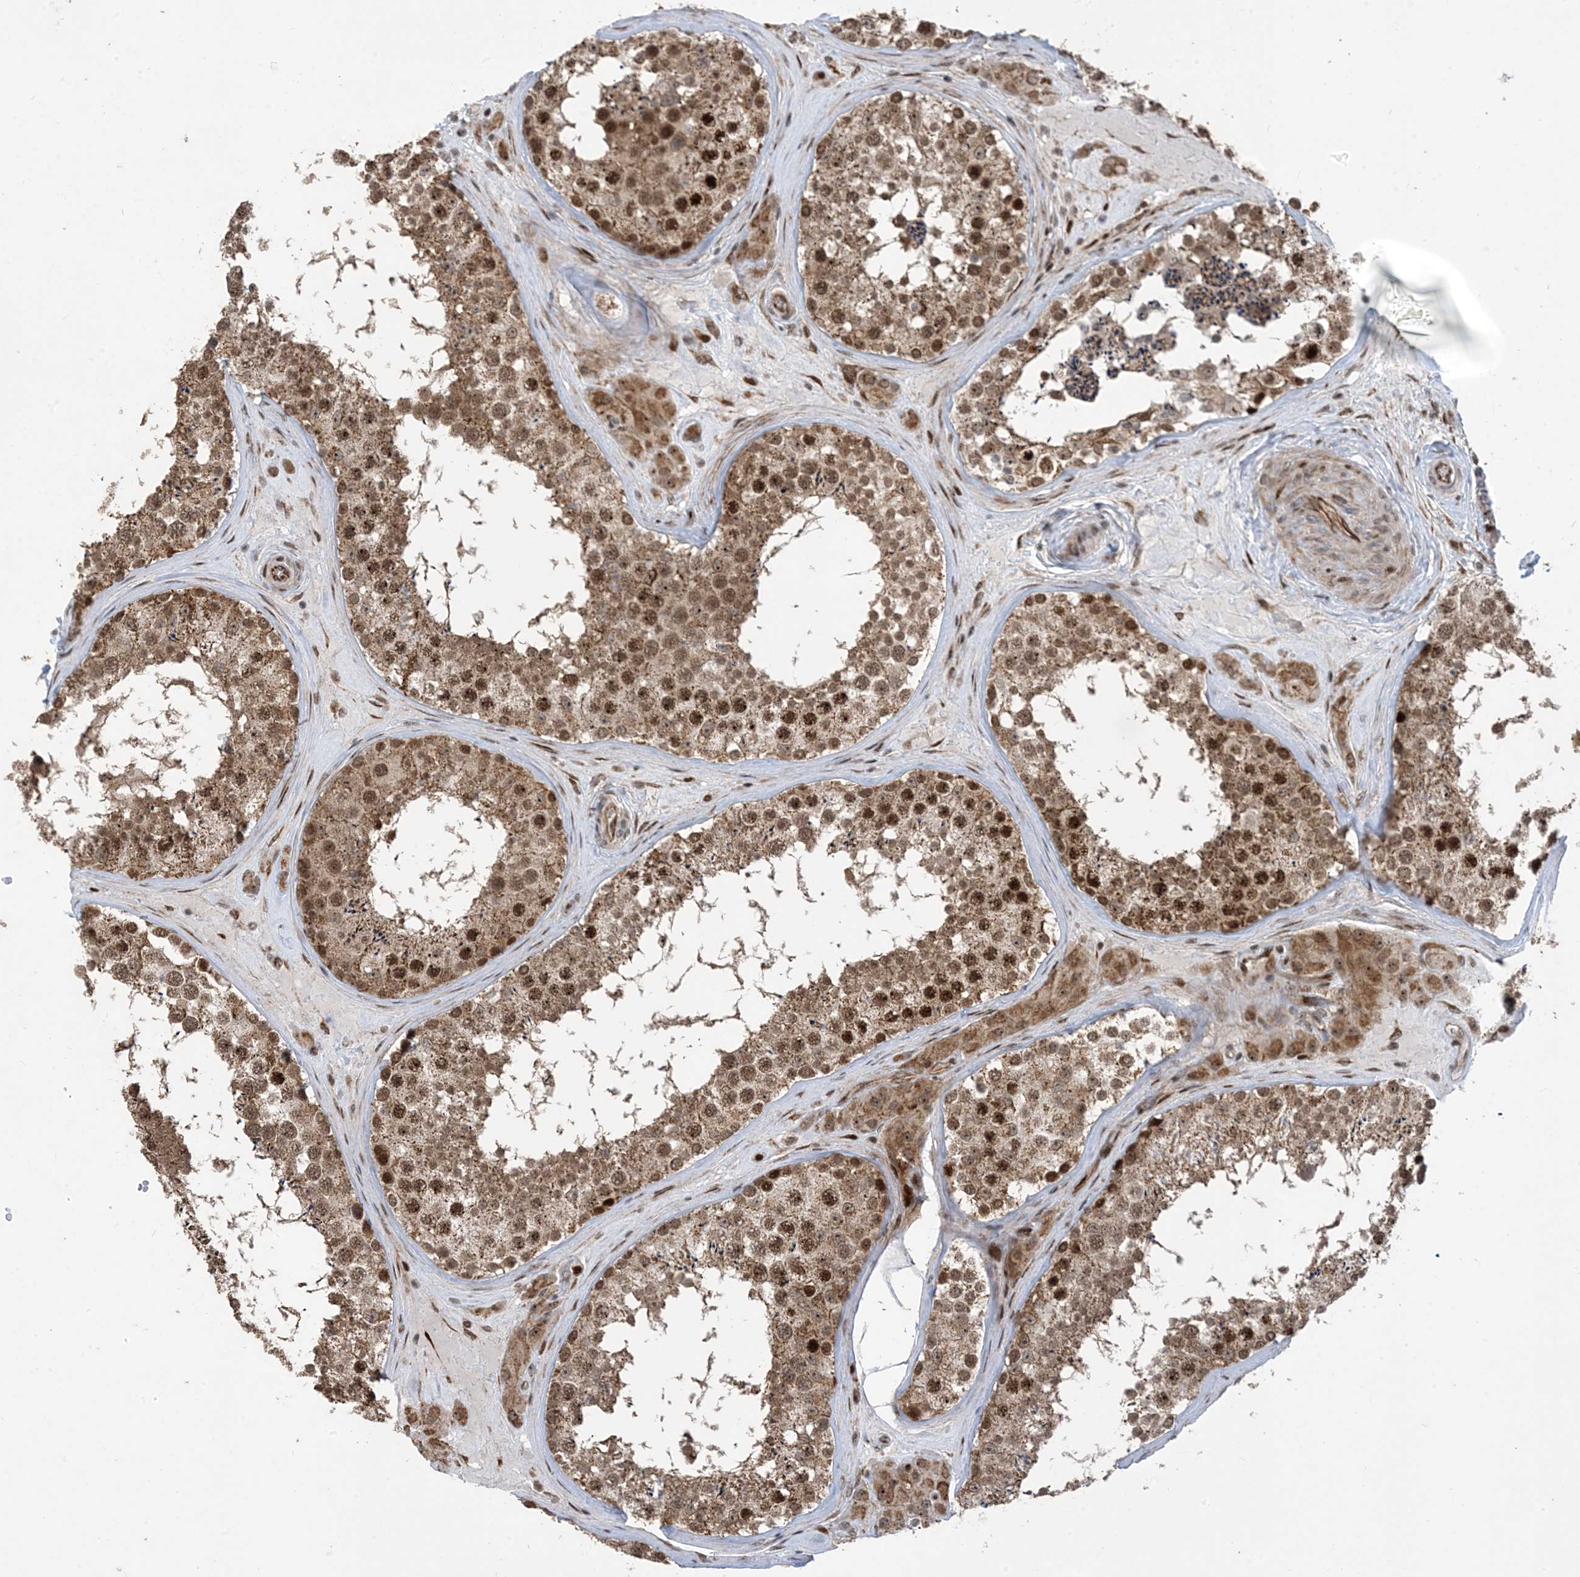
{"staining": {"intensity": "strong", "quantity": ">75%", "location": "cytoplasmic/membranous,nuclear"}, "tissue": "testis", "cell_type": "Cells in seminiferous ducts", "image_type": "normal", "snomed": [{"axis": "morphology", "description": "Normal tissue, NOS"}, {"axis": "topography", "description": "Testis"}], "caption": "A micrograph showing strong cytoplasmic/membranous,nuclear staining in about >75% of cells in seminiferous ducts in unremarkable testis, as visualized by brown immunohistochemical staining.", "gene": "FAM9B", "patient": {"sex": "male", "age": 46}}